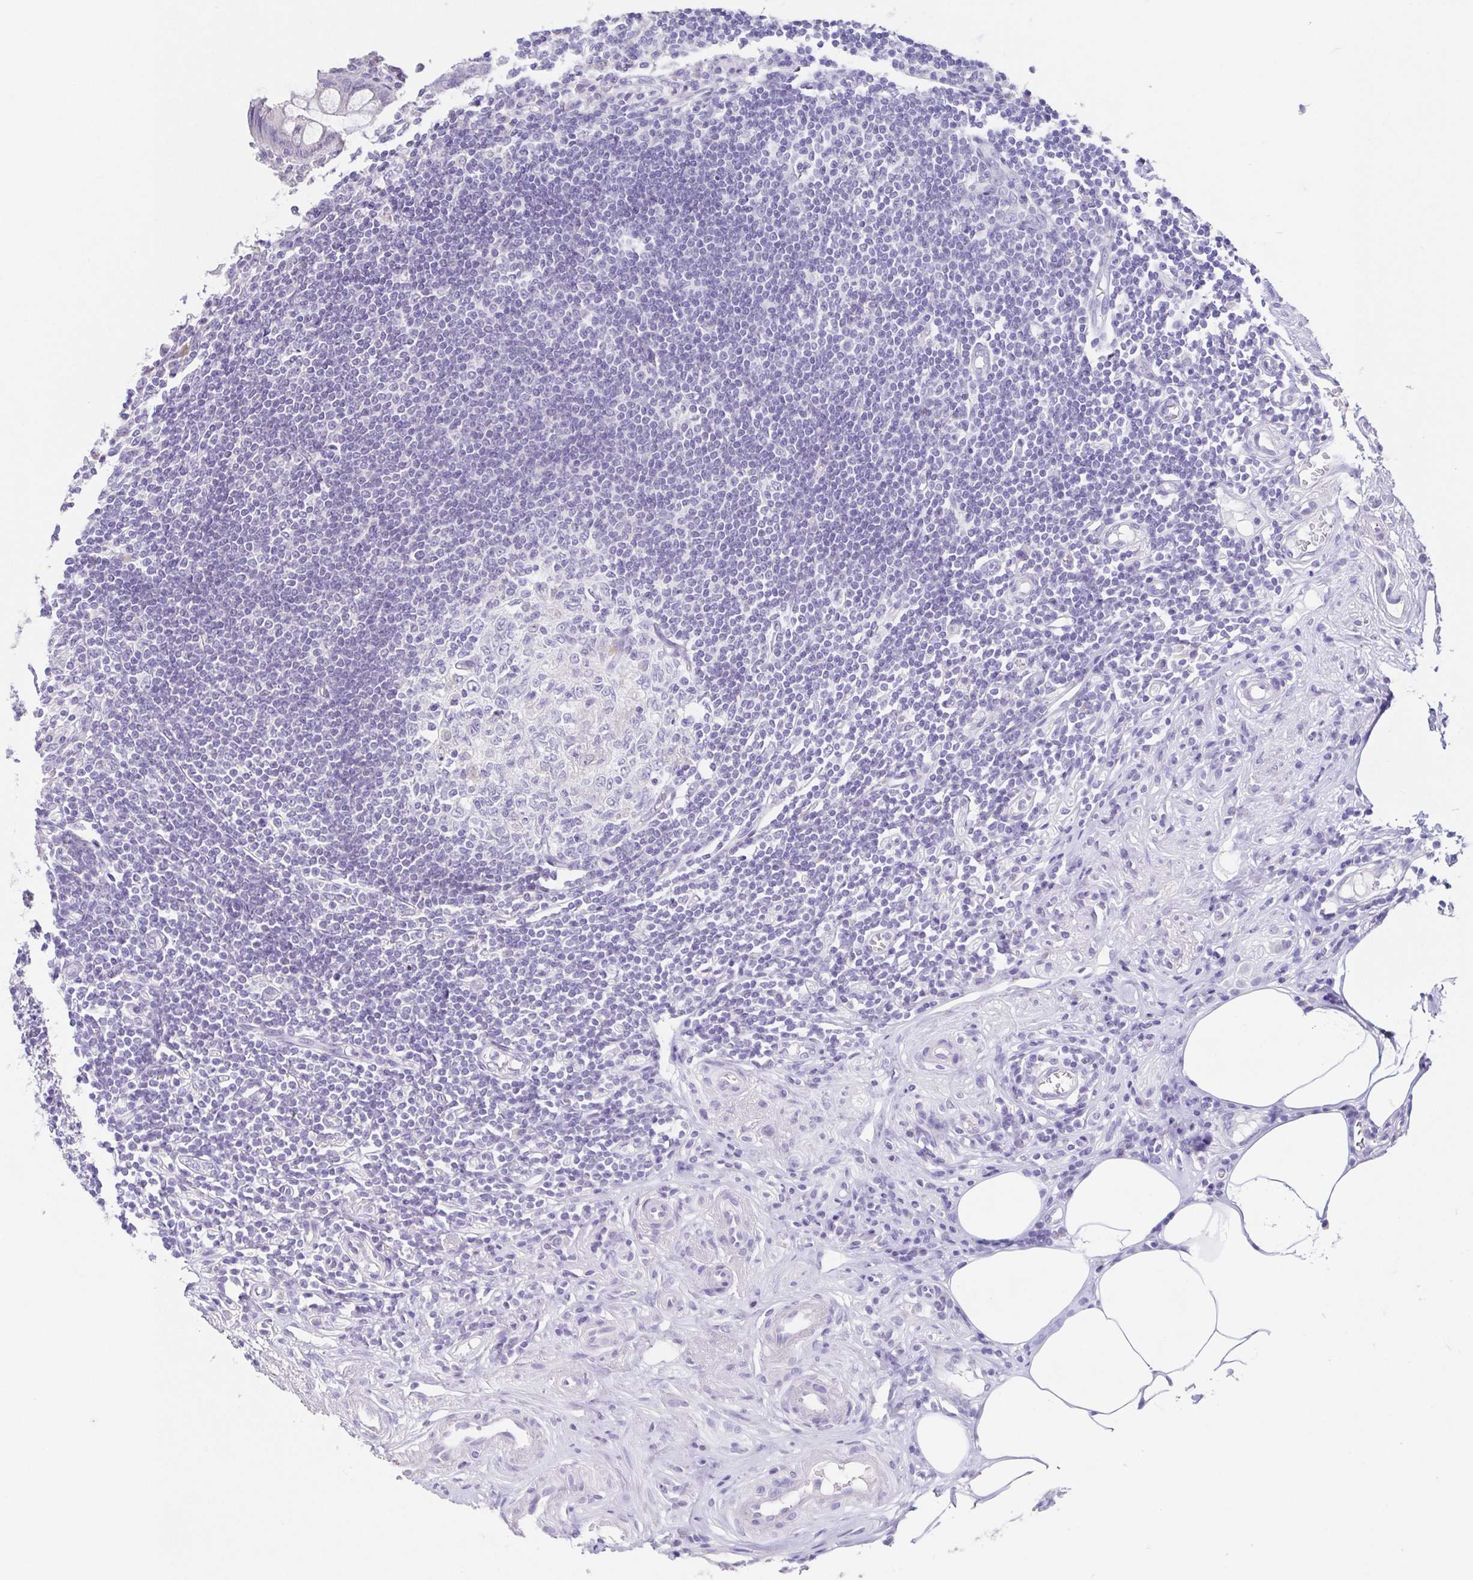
{"staining": {"intensity": "negative", "quantity": "none", "location": "none"}, "tissue": "appendix", "cell_type": "Glandular cells", "image_type": "normal", "snomed": [{"axis": "morphology", "description": "Normal tissue, NOS"}, {"axis": "topography", "description": "Appendix"}], "caption": "IHC image of unremarkable appendix stained for a protein (brown), which shows no staining in glandular cells.", "gene": "RDH11", "patient": {"sex": "female", "age": 57}}